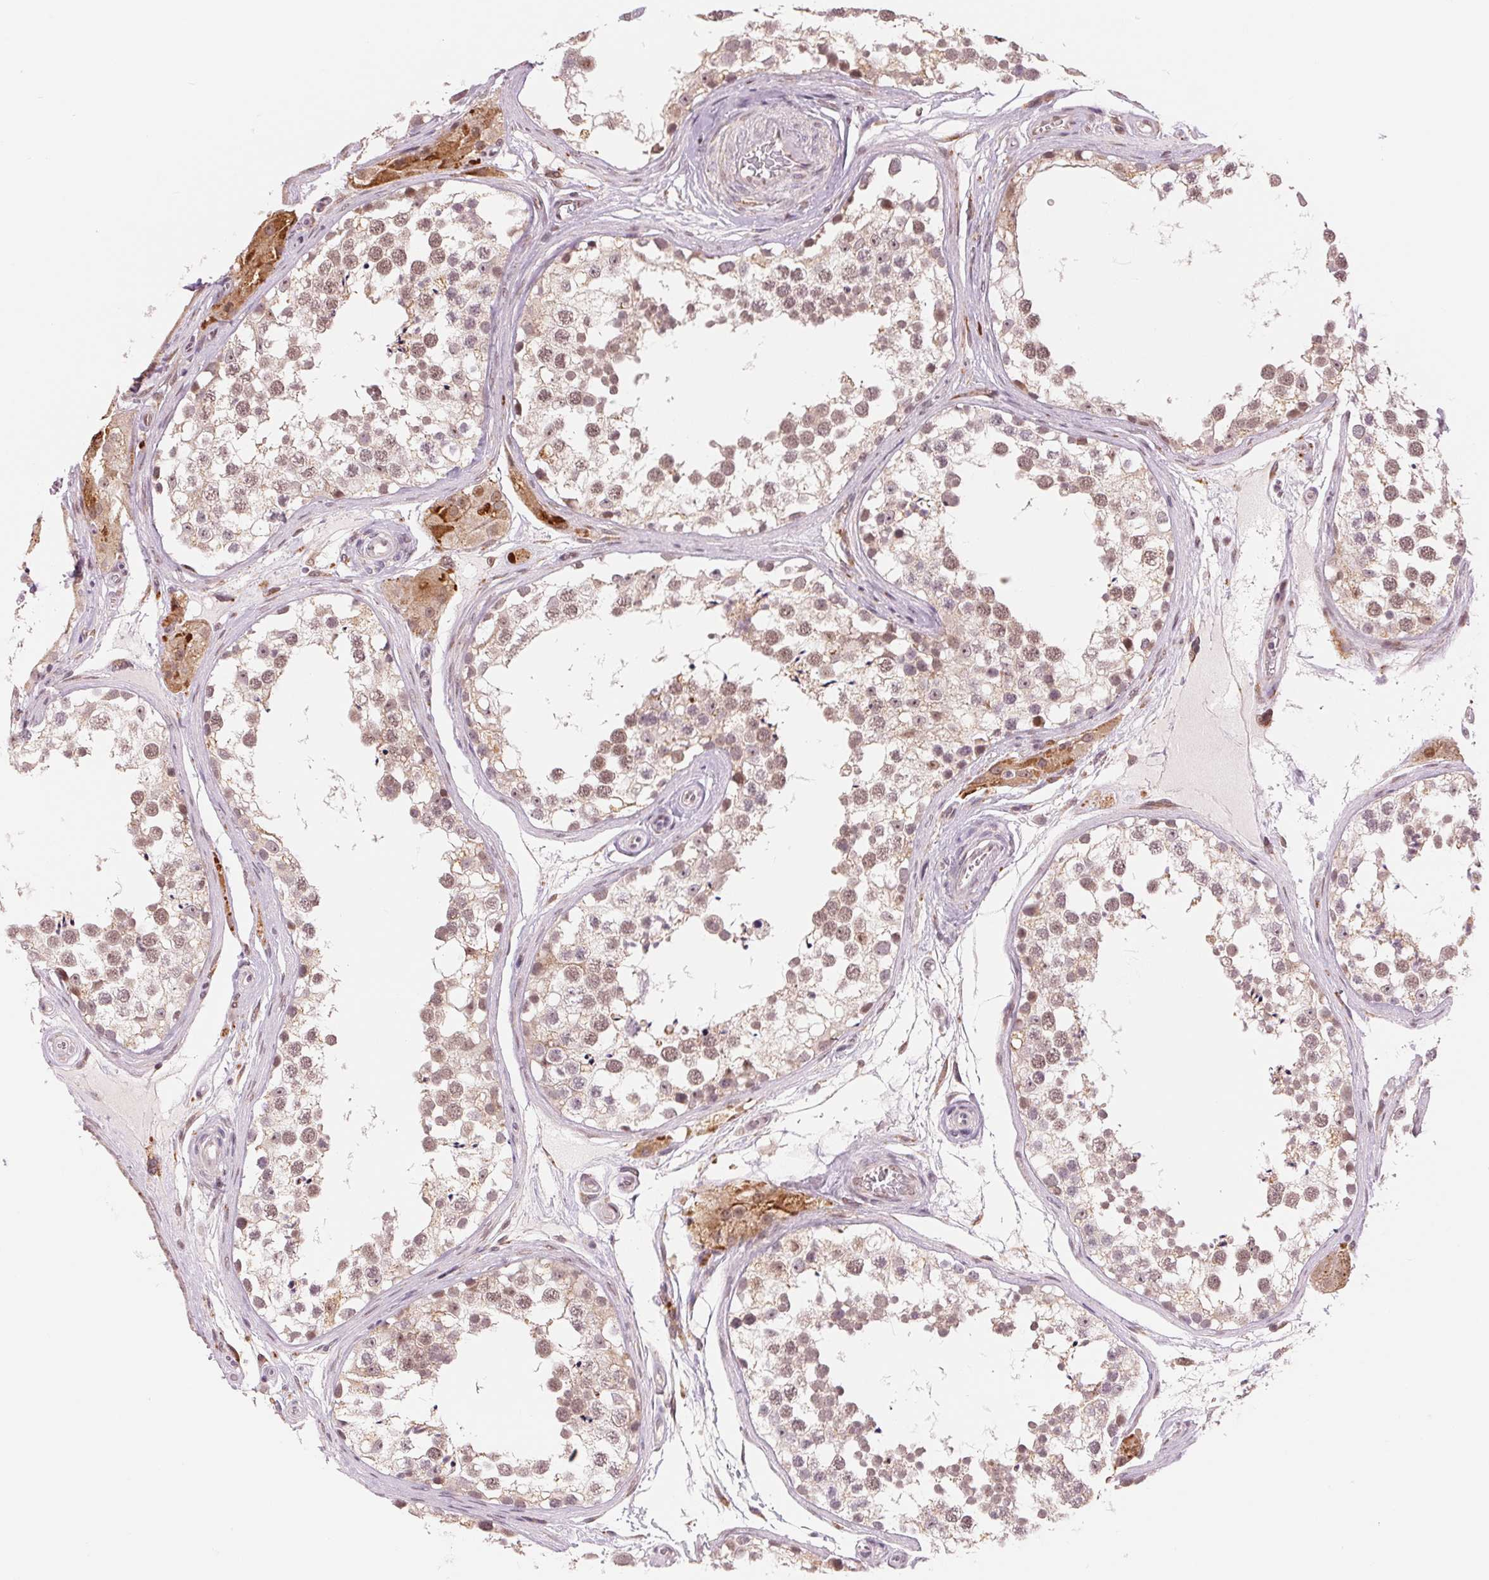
{"staining": {"intensity": "weak", "quantity": ">75%", "location": "nuclear"}, "tissue": "testis", "cell_type": "Cells in seminiferous ducts", "image_type": "normal", "snomed": [{"axis": "morphology", "description": "Normal tissue, NOS"}, {"axis": "morphology", "description": "Seminoma, NOS"}, {"axis": "topography", "description": "Testis"}], "caption": "Immunohistochemical staining of benign testis displays weak nuclear protein expression in about >75% of cells in seminiferous ducts.", "gene": "ARHGAP32", "patient": {"sex": "male", "age": 65}}